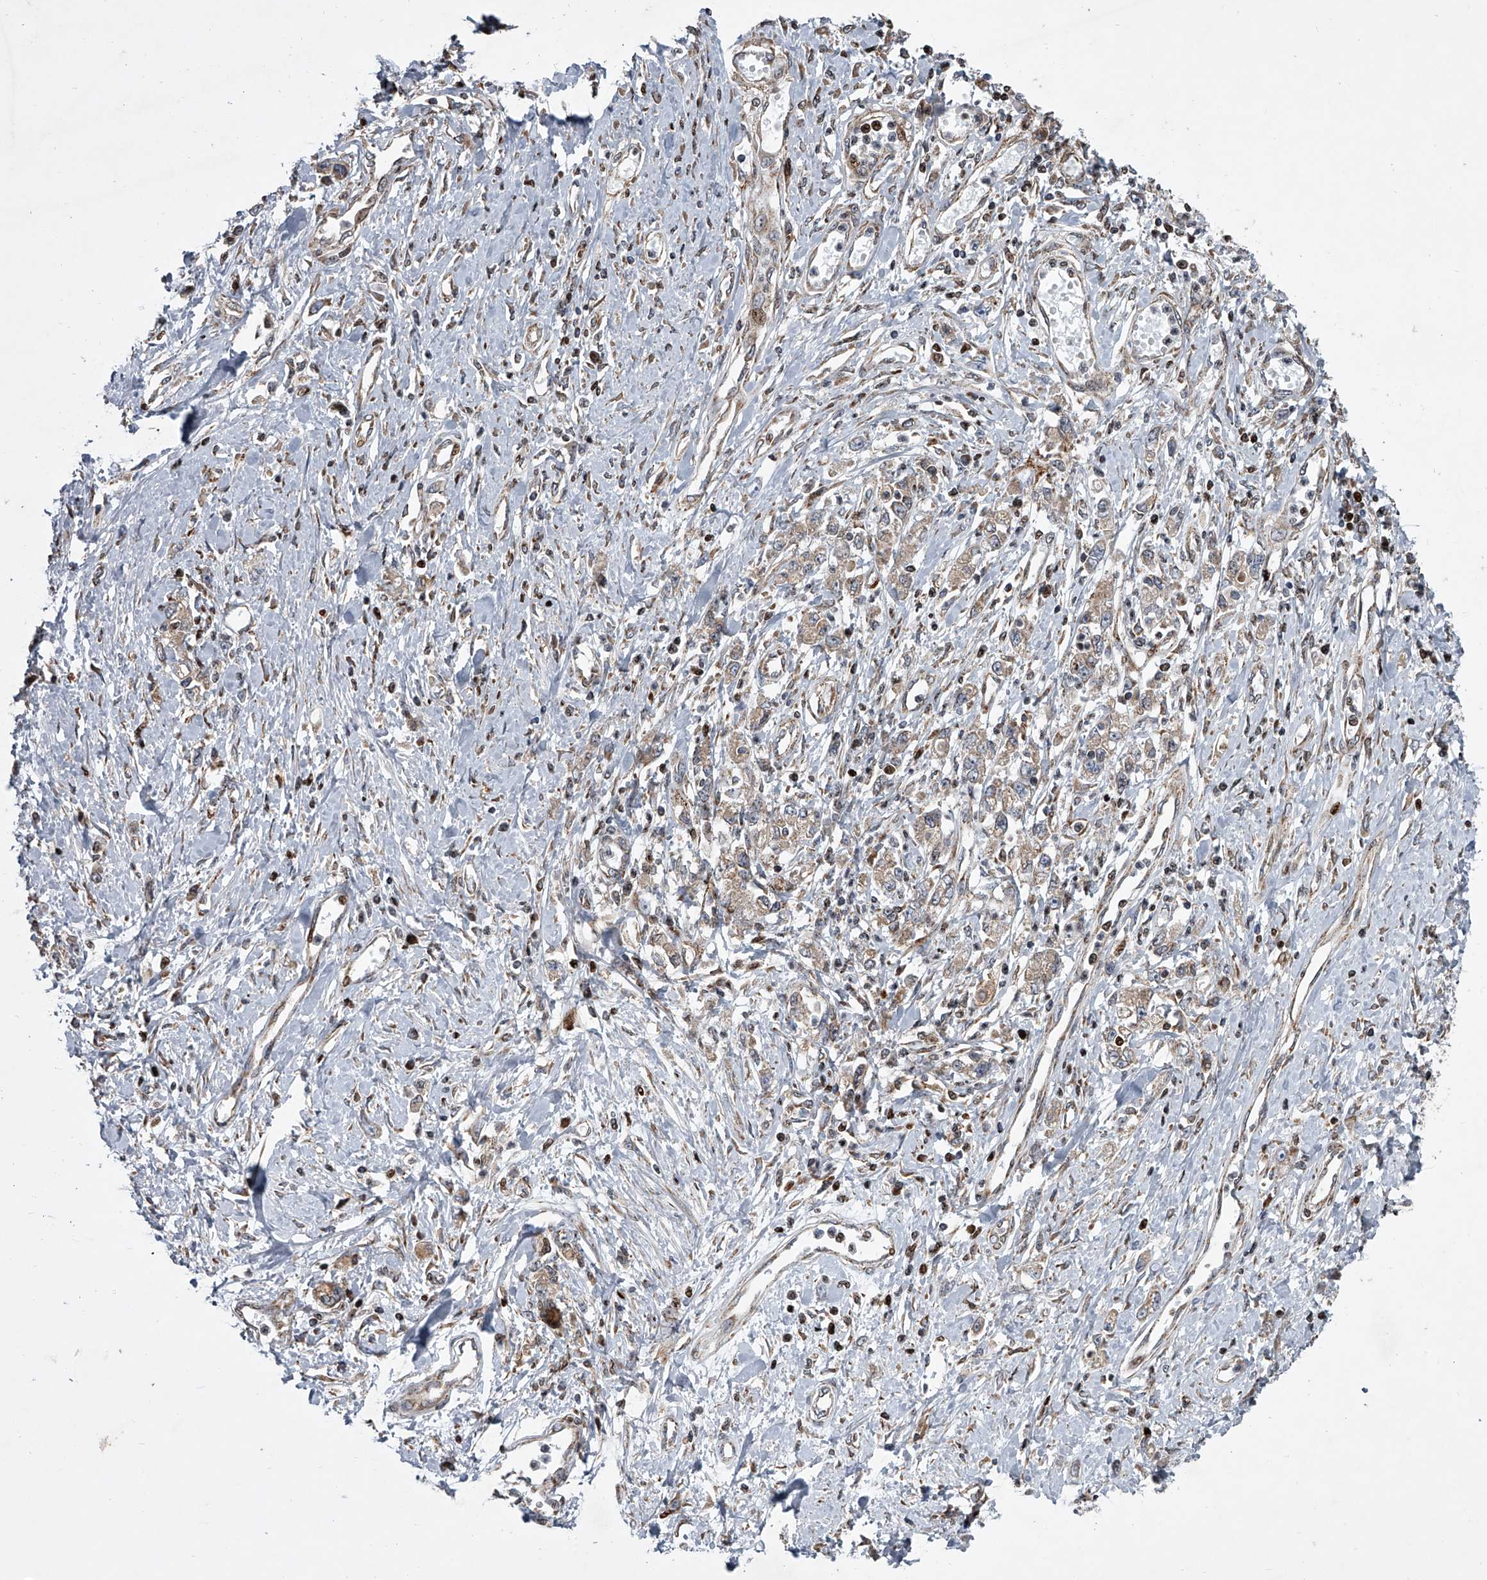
{"staining": {"intensity": "weak", "quantity": "25%-75%", "location": "cytoplasmic/membranous"}, "tissue": "stomach cancer", "cell_type": "Tumor cells", "image_type": "cancer", "snomed": [{"axis": "morphology", "description": "Adenocarcinoma, NOS"}, {"axis": "topography", "description": "Stomach"}], "caption": "Immunohistochemical staining of human stomach adenocarcinoma displays low levels of weak cytoplasmic/membranous staining in about 25%-75% of tumor cells.", "gene": "STRADA", "patient": {"sex": "female", "age": 76}}